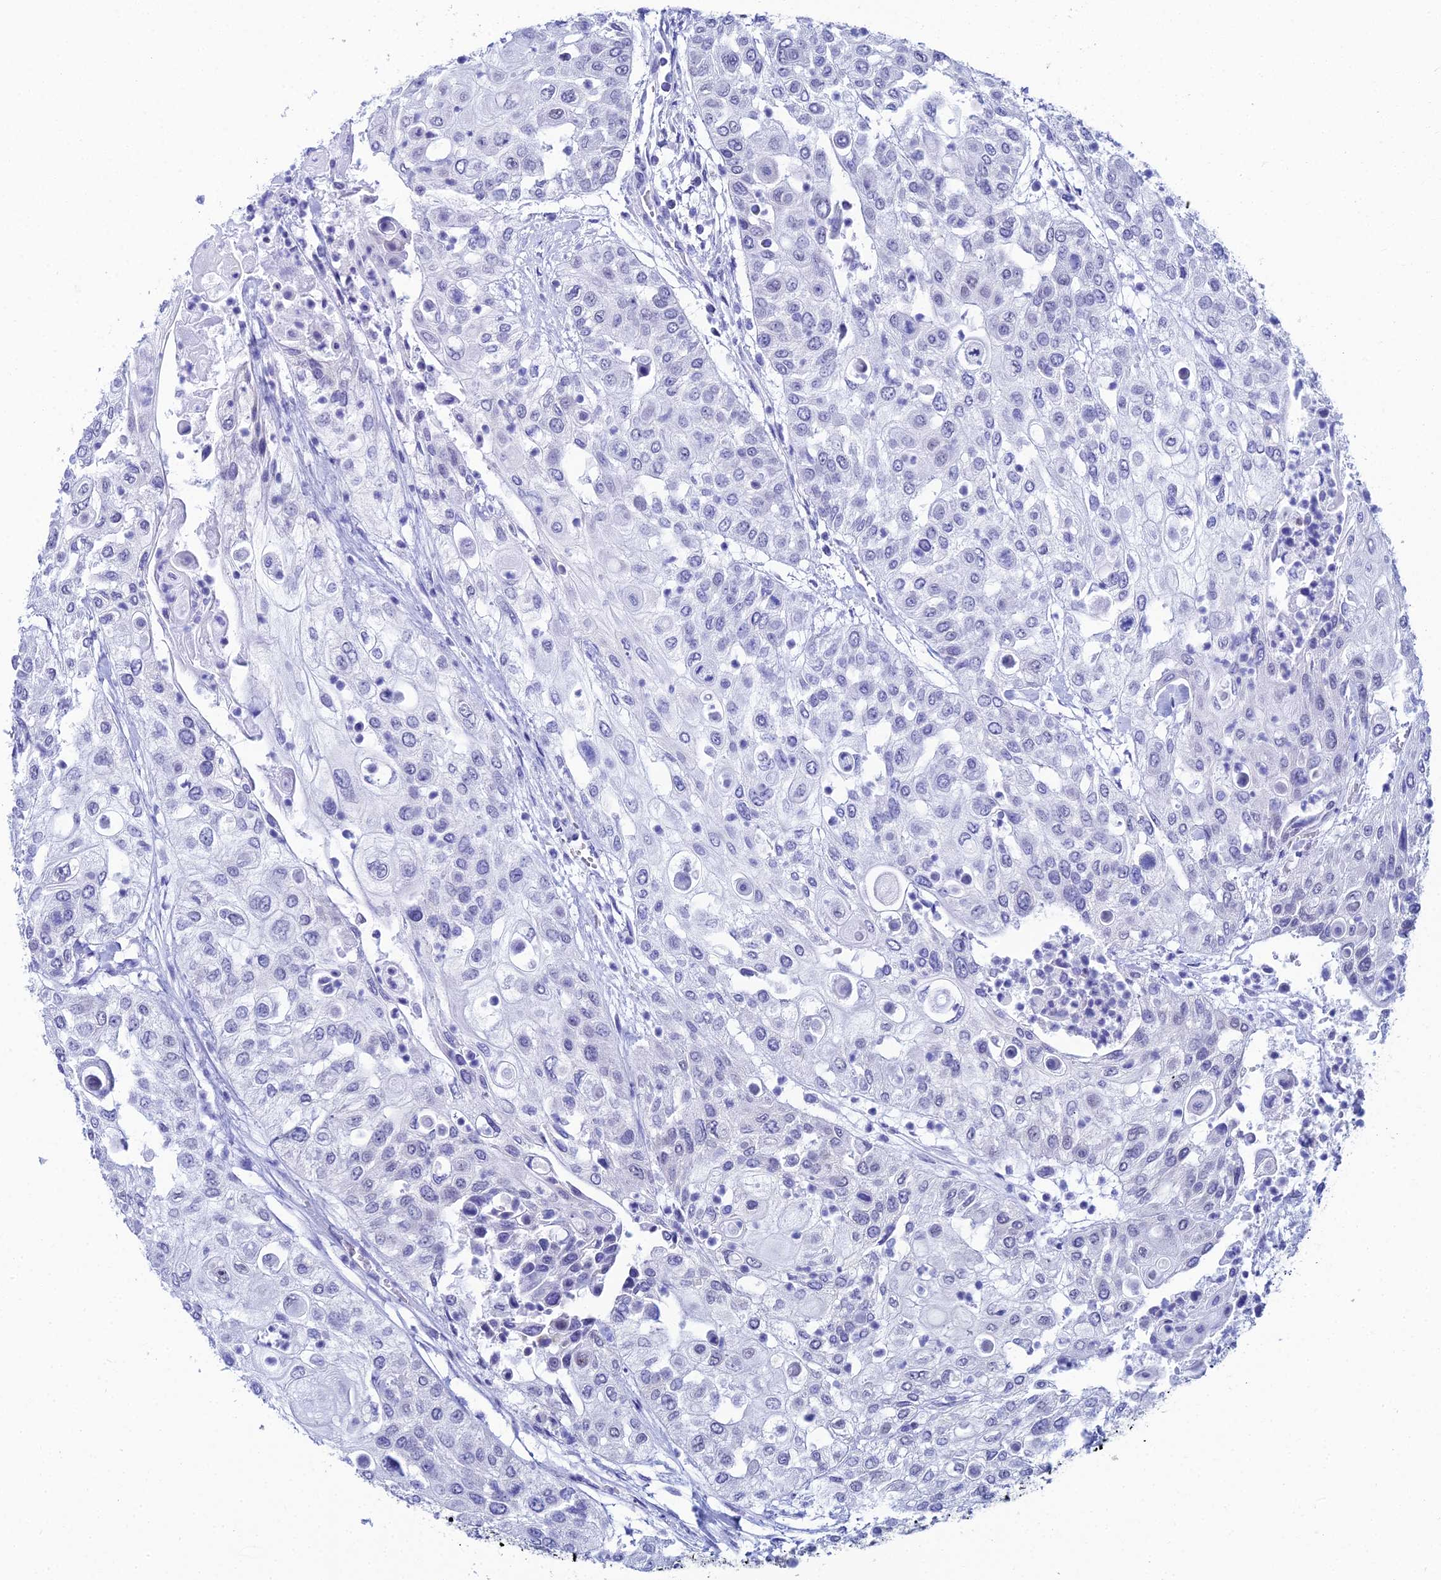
{"staining": {"intensity": "negative", "quantity": "none", "location": "none"}, "tissue": "urothelial cancer", "cell_type": "Tumor cells", "image_type": "cancer", "snomed": [{"axis": "morphology", "description": "Urothelial carcinoma, High grade"}, {"axis": "topography", "description": "Urinary bladder"}], "caption": "Tumor cells are negative for brown protein staining in high-grade urothelial carcinoma. (IHC, brightfield microscopy, high magnification).", "gene": "ZNF668", "patient": {"sex": "female", "age": 79}}